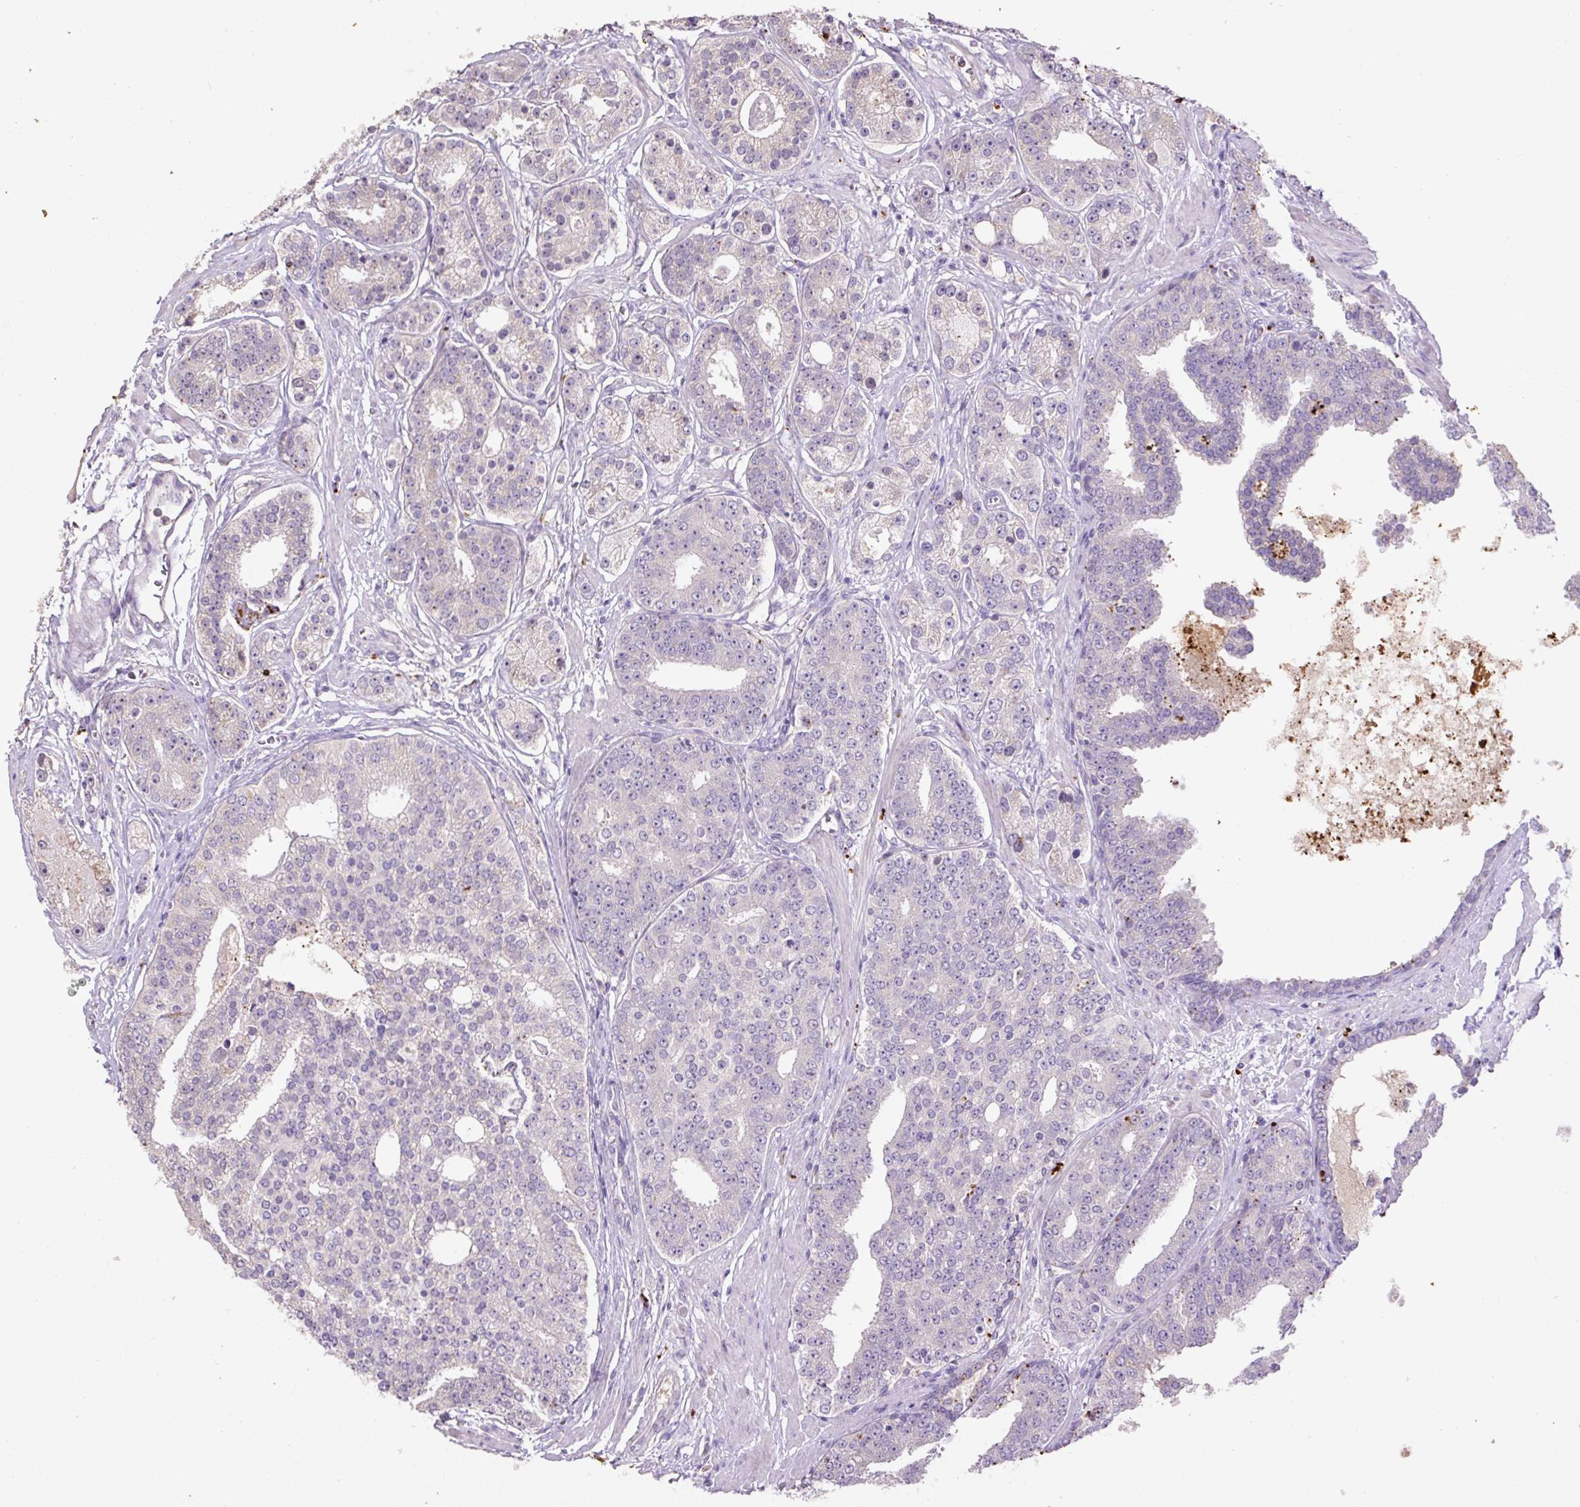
{"staining": {"intensity": "negative", "quantity": "none", "location": "none"}, "tissue": "prostate cancer", "cell_type": "Tumor cells", "image_type": "cancer", "snomed": [{"axis": "morphology", "description": "Adenocarcinoma, High grade"}, {"axis": "topography", "description": "Prostate"}], "caption": "Immunohistochemical staining of prostate cancer (high-grade adenocarcinoma) reveals no significant expression in tumor cells. (Brightfield microscopy of DAB IHC at high magnification).", "gene": "LRTM2", "patient": {"sex": "male", "age": 71}}